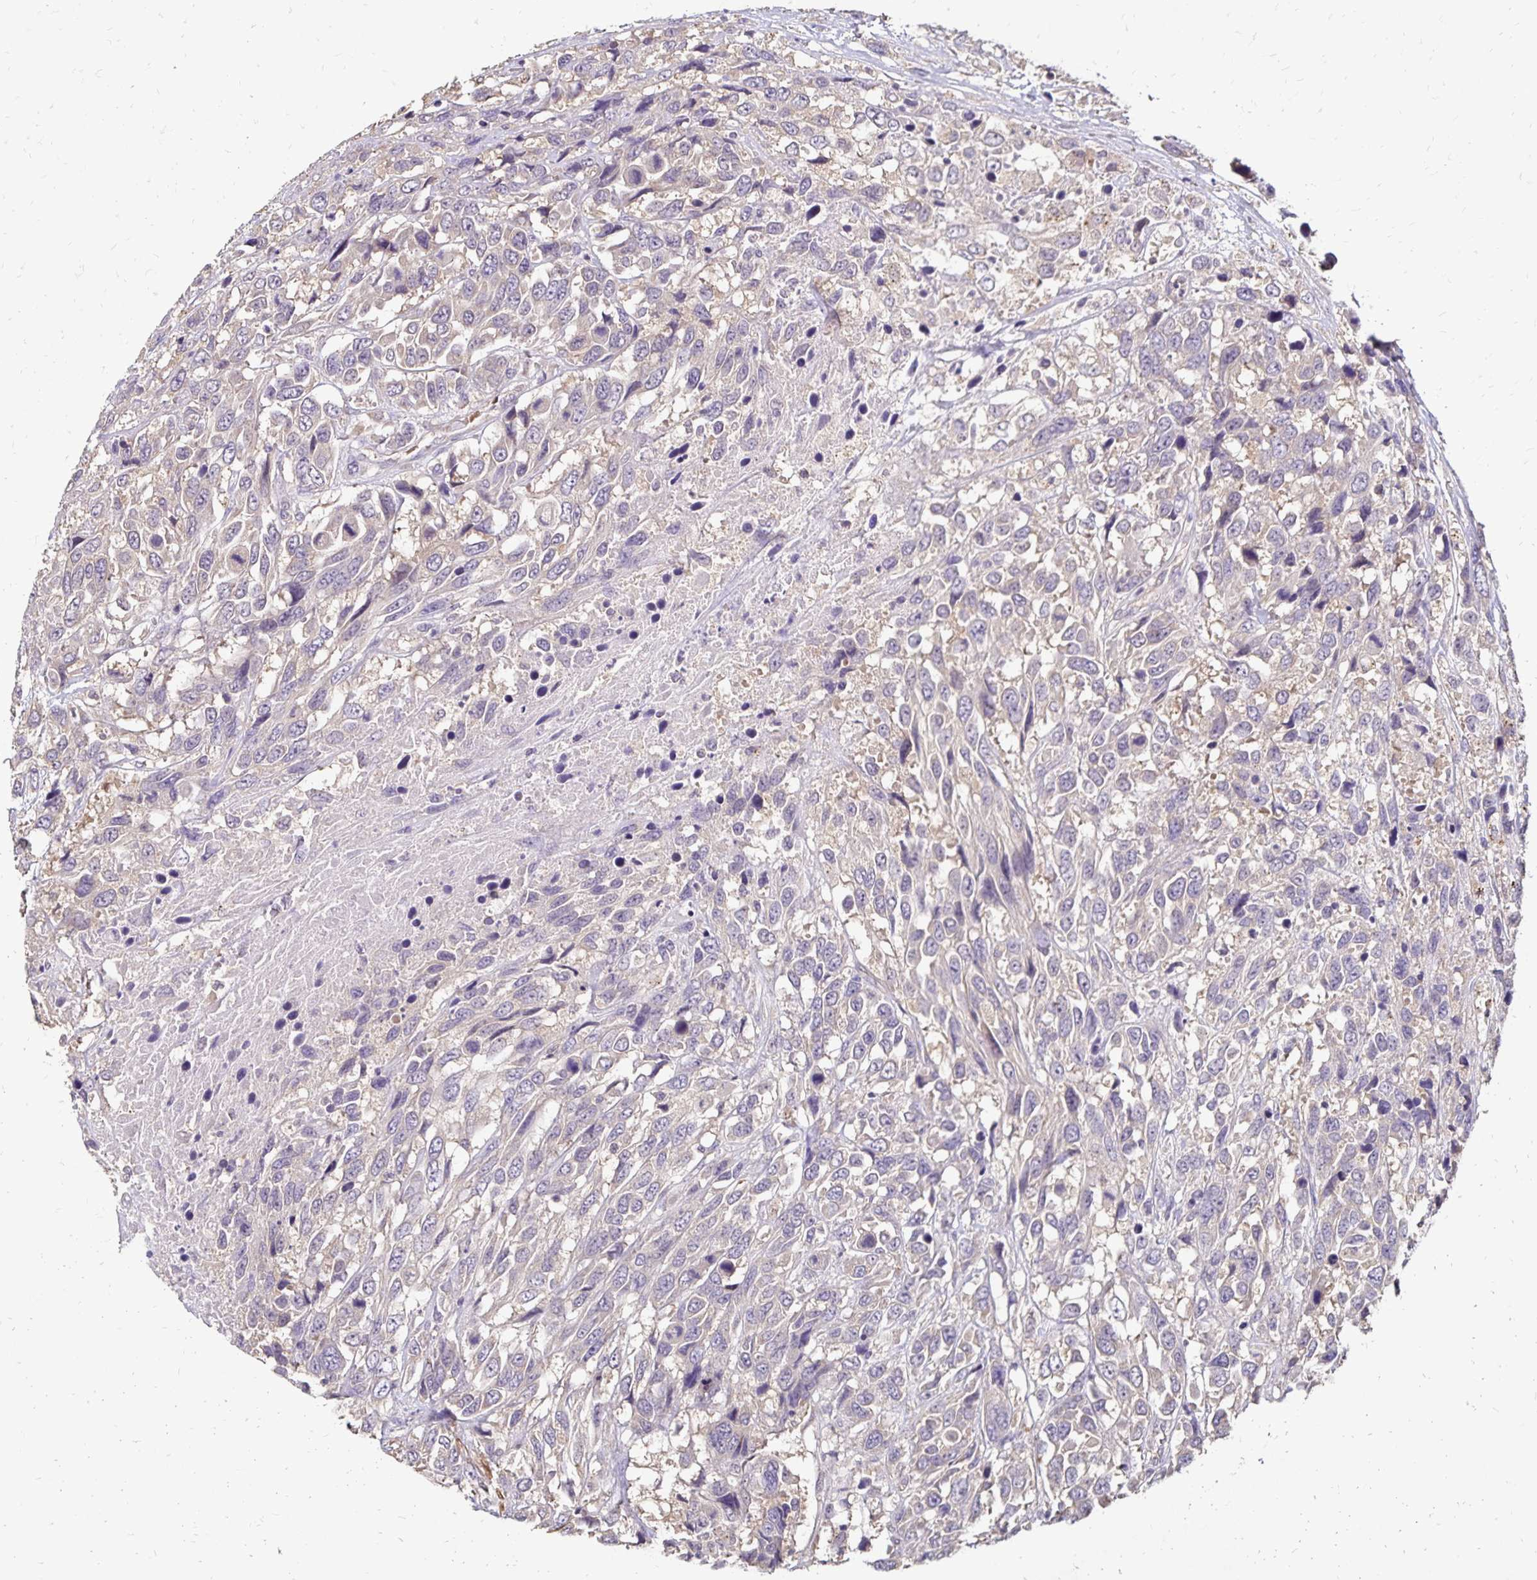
{"staining": {"intensity": "negative", "quantity": "none", "location": "none"}, "tissue": "urothelial cancer", "cell_type": "Tumor cells", "image_type": "cancer", "snomed": [{"axis": "morphology", "description": "Urothelial carcinoma, High grade"}, {"axis": "topography", "description": "Urinary bladder"}], "caption": "Photomicrograph shows no significant protein expression in tumor cells of high-grade urothelial carcinoma. (Brightfield microscopy of DAB IHC at high magnification).", "gene": "EMC10", "patient": {"sex": "female", "age": 70}}